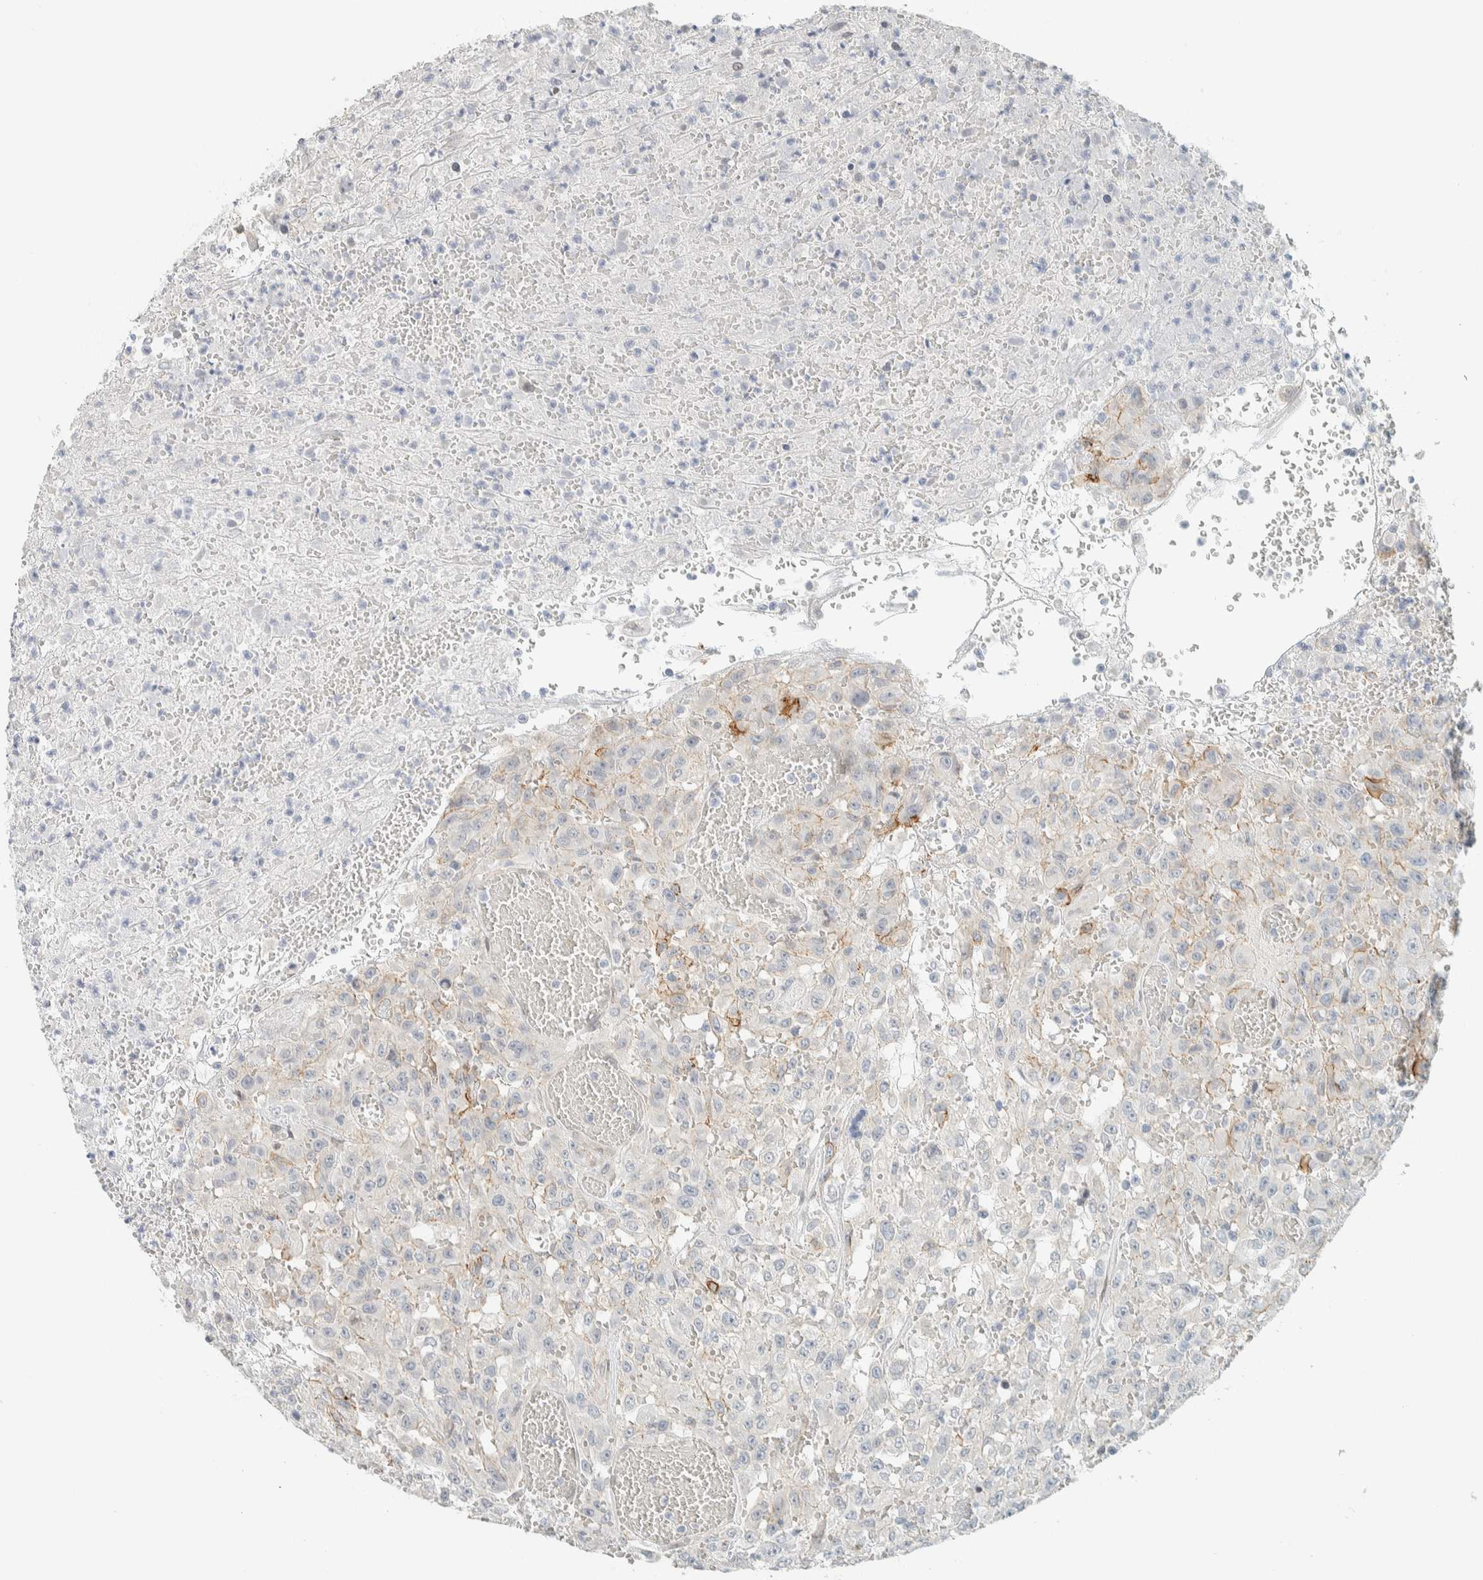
{"staining": {"intensity": "weak", "quantity": "<25%", "location": "cytoplasmic/membranous"}, "tissue": "urothelial cancer", "cell_type": "Tumor cells", "image_type": "cancer", "snomed": [{"axis": "morphology", "description": "Urothelial carcinoma, High grade"}, {"axis": "topography", "description": "Urinary bladder"}], "caption": "Immunohistochemistry (IHC) of human urothelial cancer demonstrates no staining in tumor cells.", "gene": "C1QTNF12", "patient": {"sex": "male", "age": 46}}